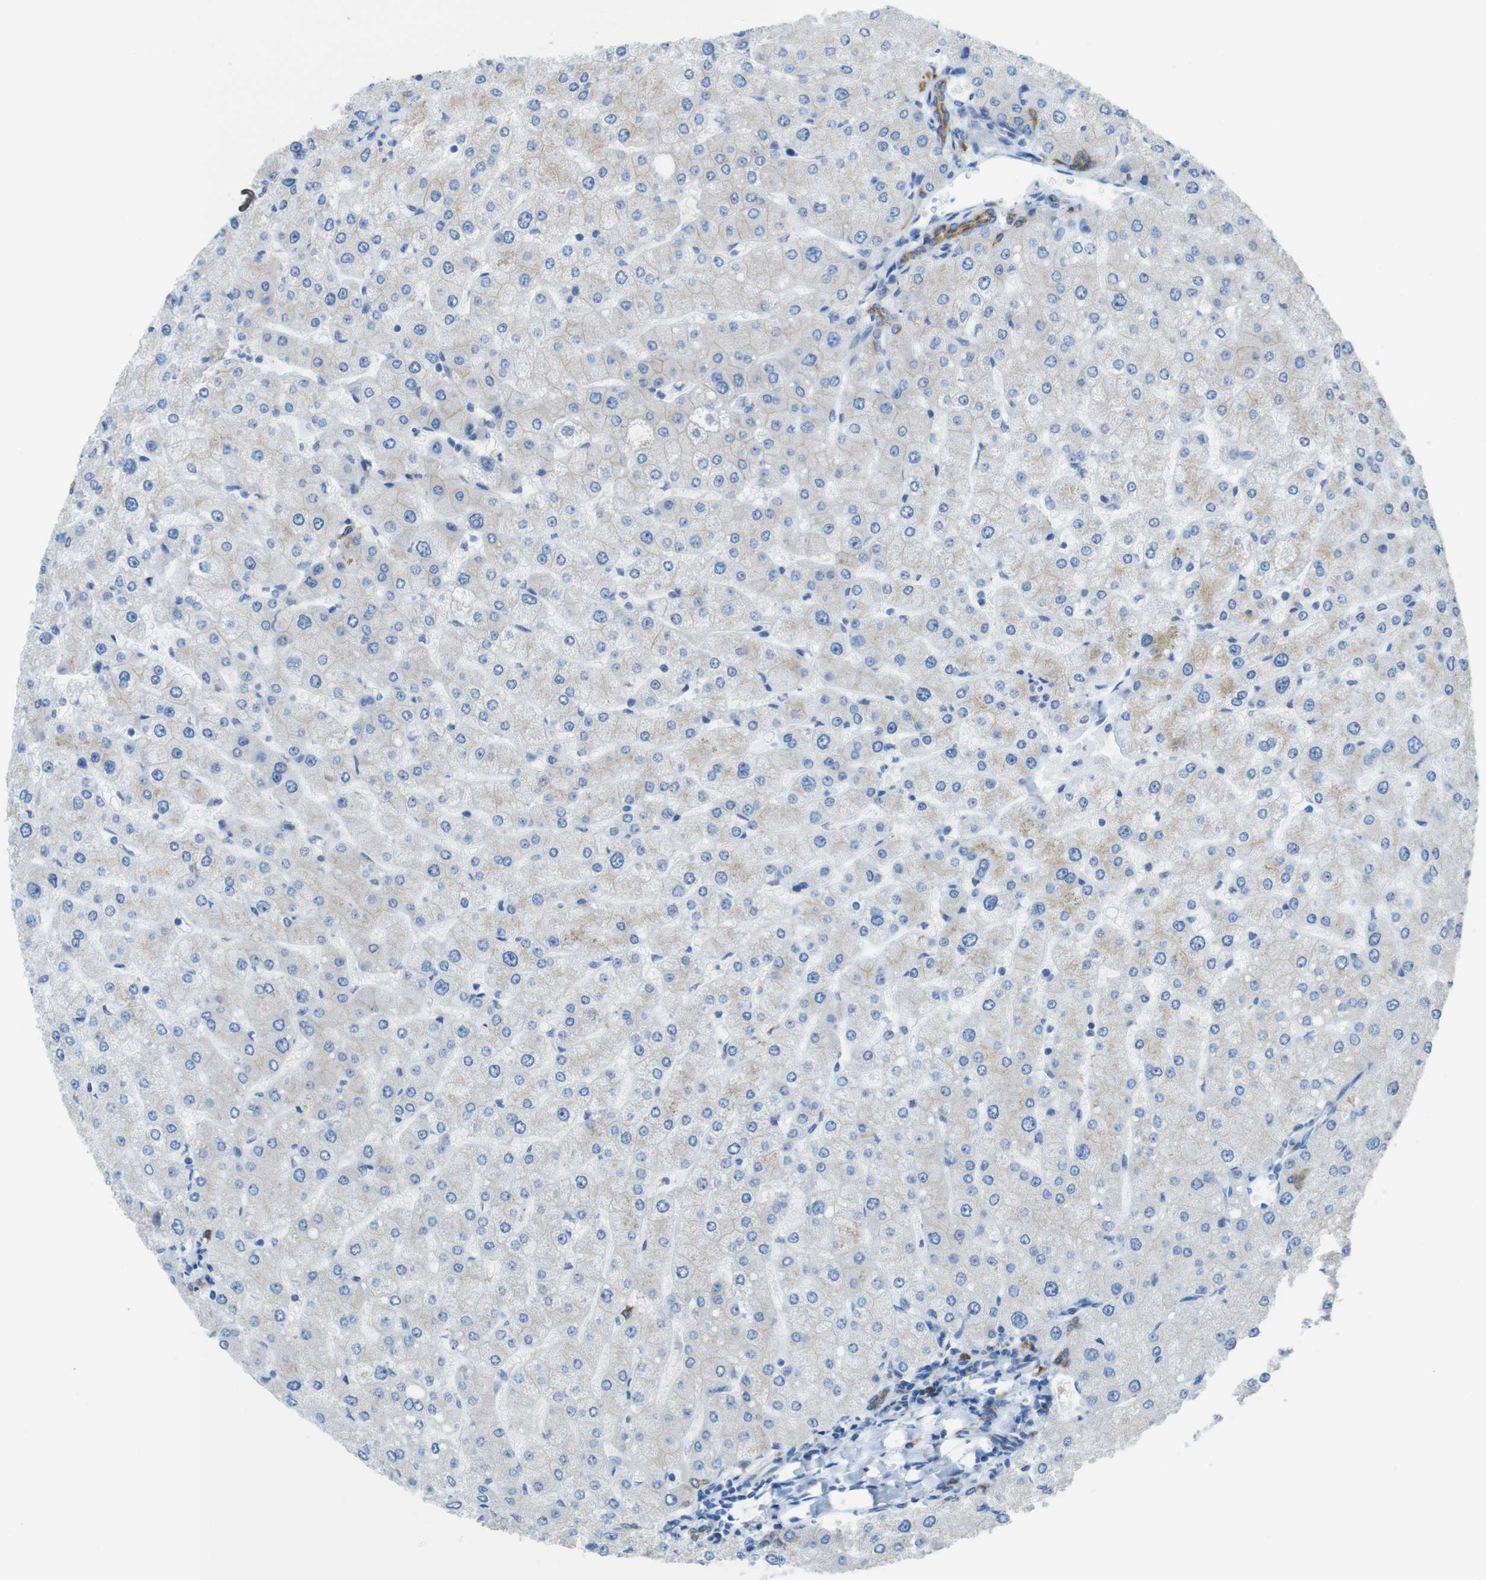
{"staining": {"intensity": "moderate", "quantity": ">75%", "location": "cytoplasmic/membranous"}, "tissue": "liver", "cell_type": "Cholangiocytes", "image_type": "normal", "snomed": [{"axis": "morphology", "description": "Normal tissue, NOS"}, {"axis": "topography", "description": "Liver"}], "caption": "Protein expression analysis of unremarkable liver shows moderate cytoplasmic/membranous positivity in about >75% of cholangiocytes. Using DAB (3,3'-diaminobenzidine) (brown) and hematoxylin (blue) stains, captured at high magnification using brightfield microscopy.", "gene": "CLMN", "patient": {"sex": "male", "age": 55}}